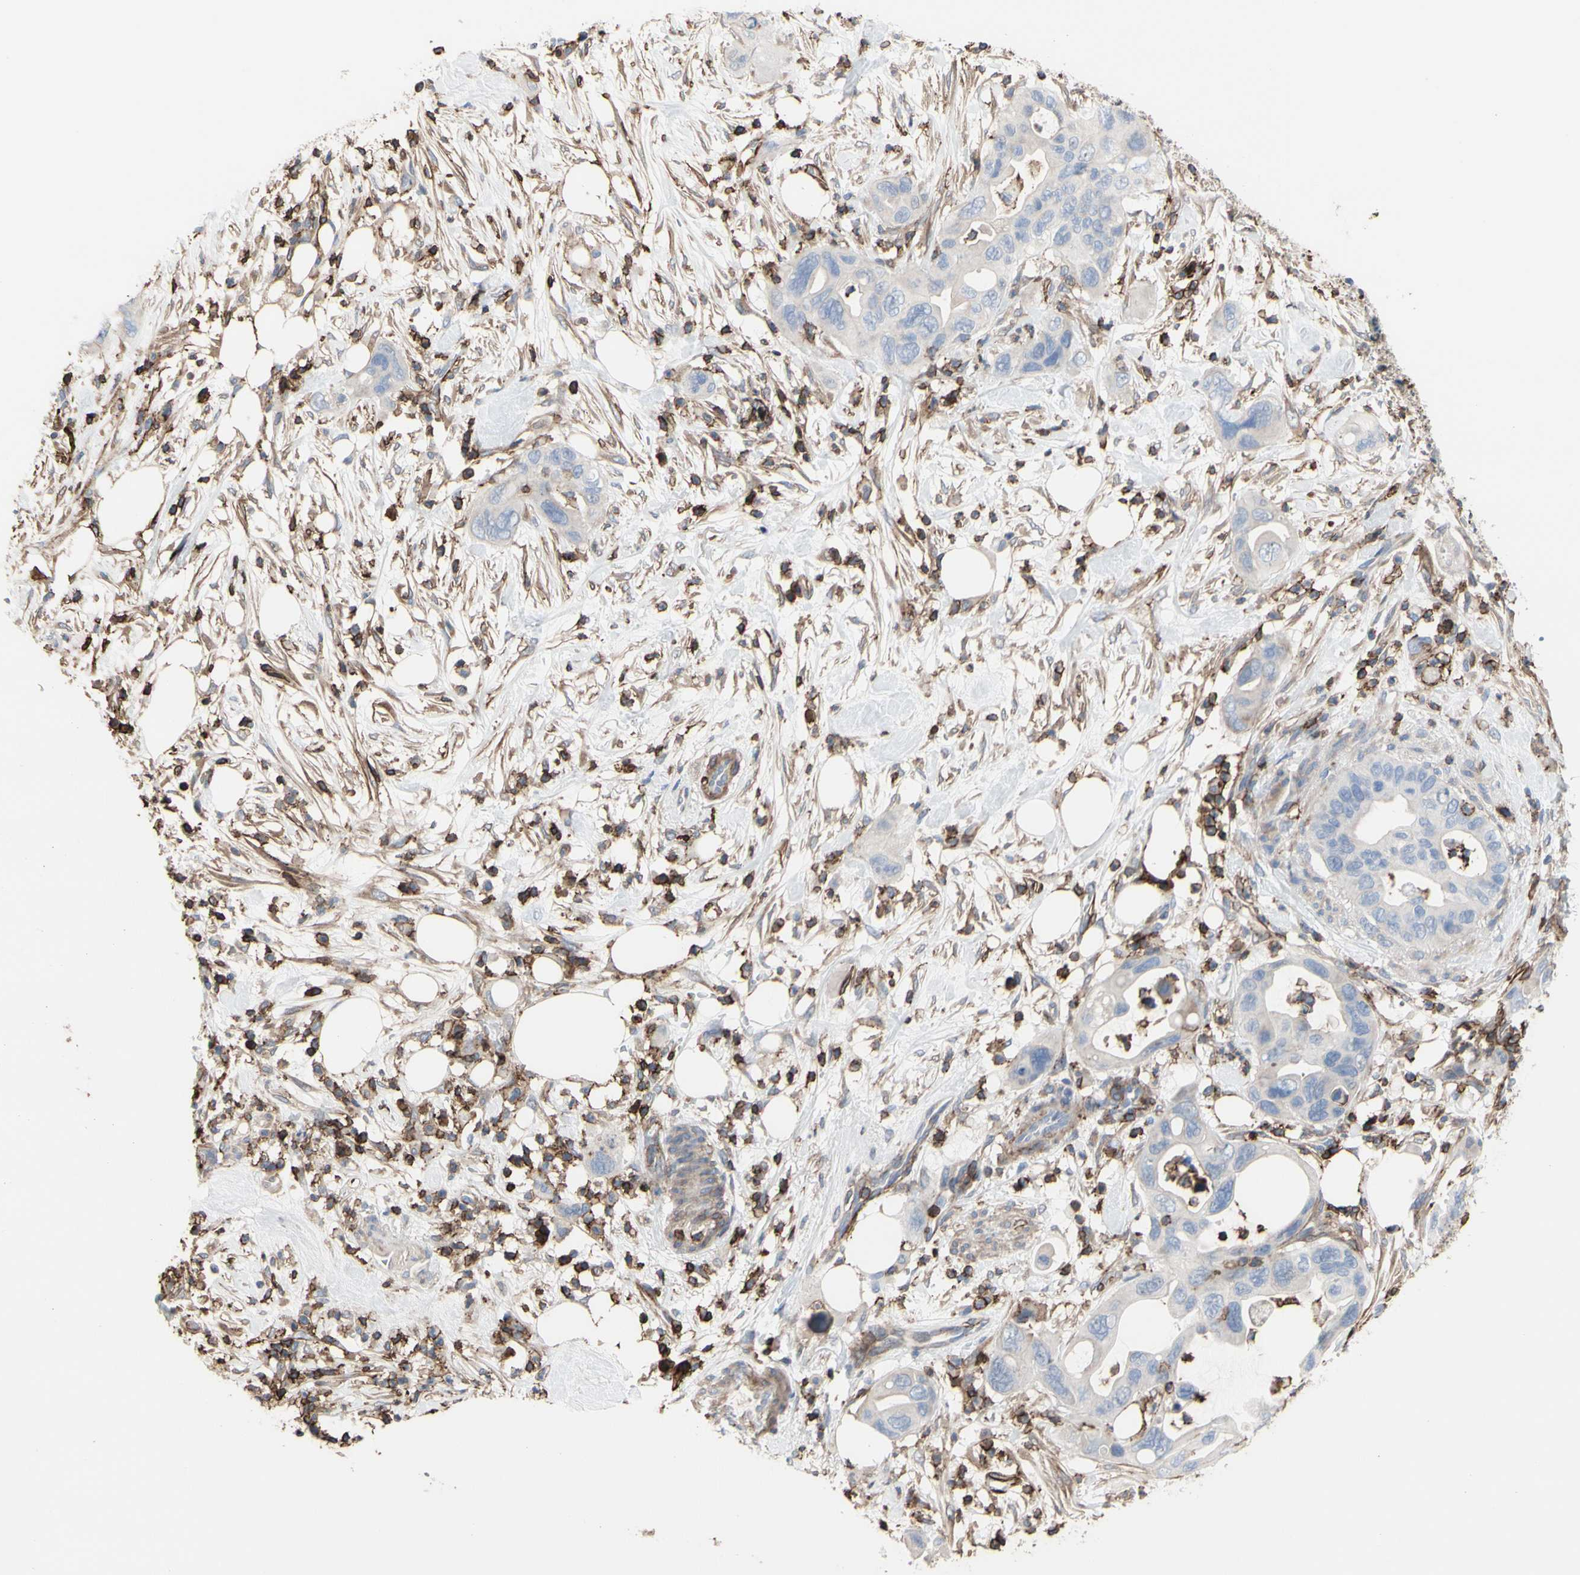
{"staining": {"intensity": "weak", "quantity": "25%-75%", "location": "cytoplasmic/membranous"}, "tissue": "pancreatic cancer", "cell_type": "Tumor cells", "image_type": "cancer", "snomed": [{"axis": "morphology", "description": "Adenocarcinoma, NOS"}, {"axis": "topography", "description": "Pancreas"}], "caption": "Weak cytoplasmic/membranous protein expression is appreciated in approximately 25%-75% of tumor cells in pancreatic cancer.", "gene": "ANXA6", "patient": {"sex": "female", "age": 71}}